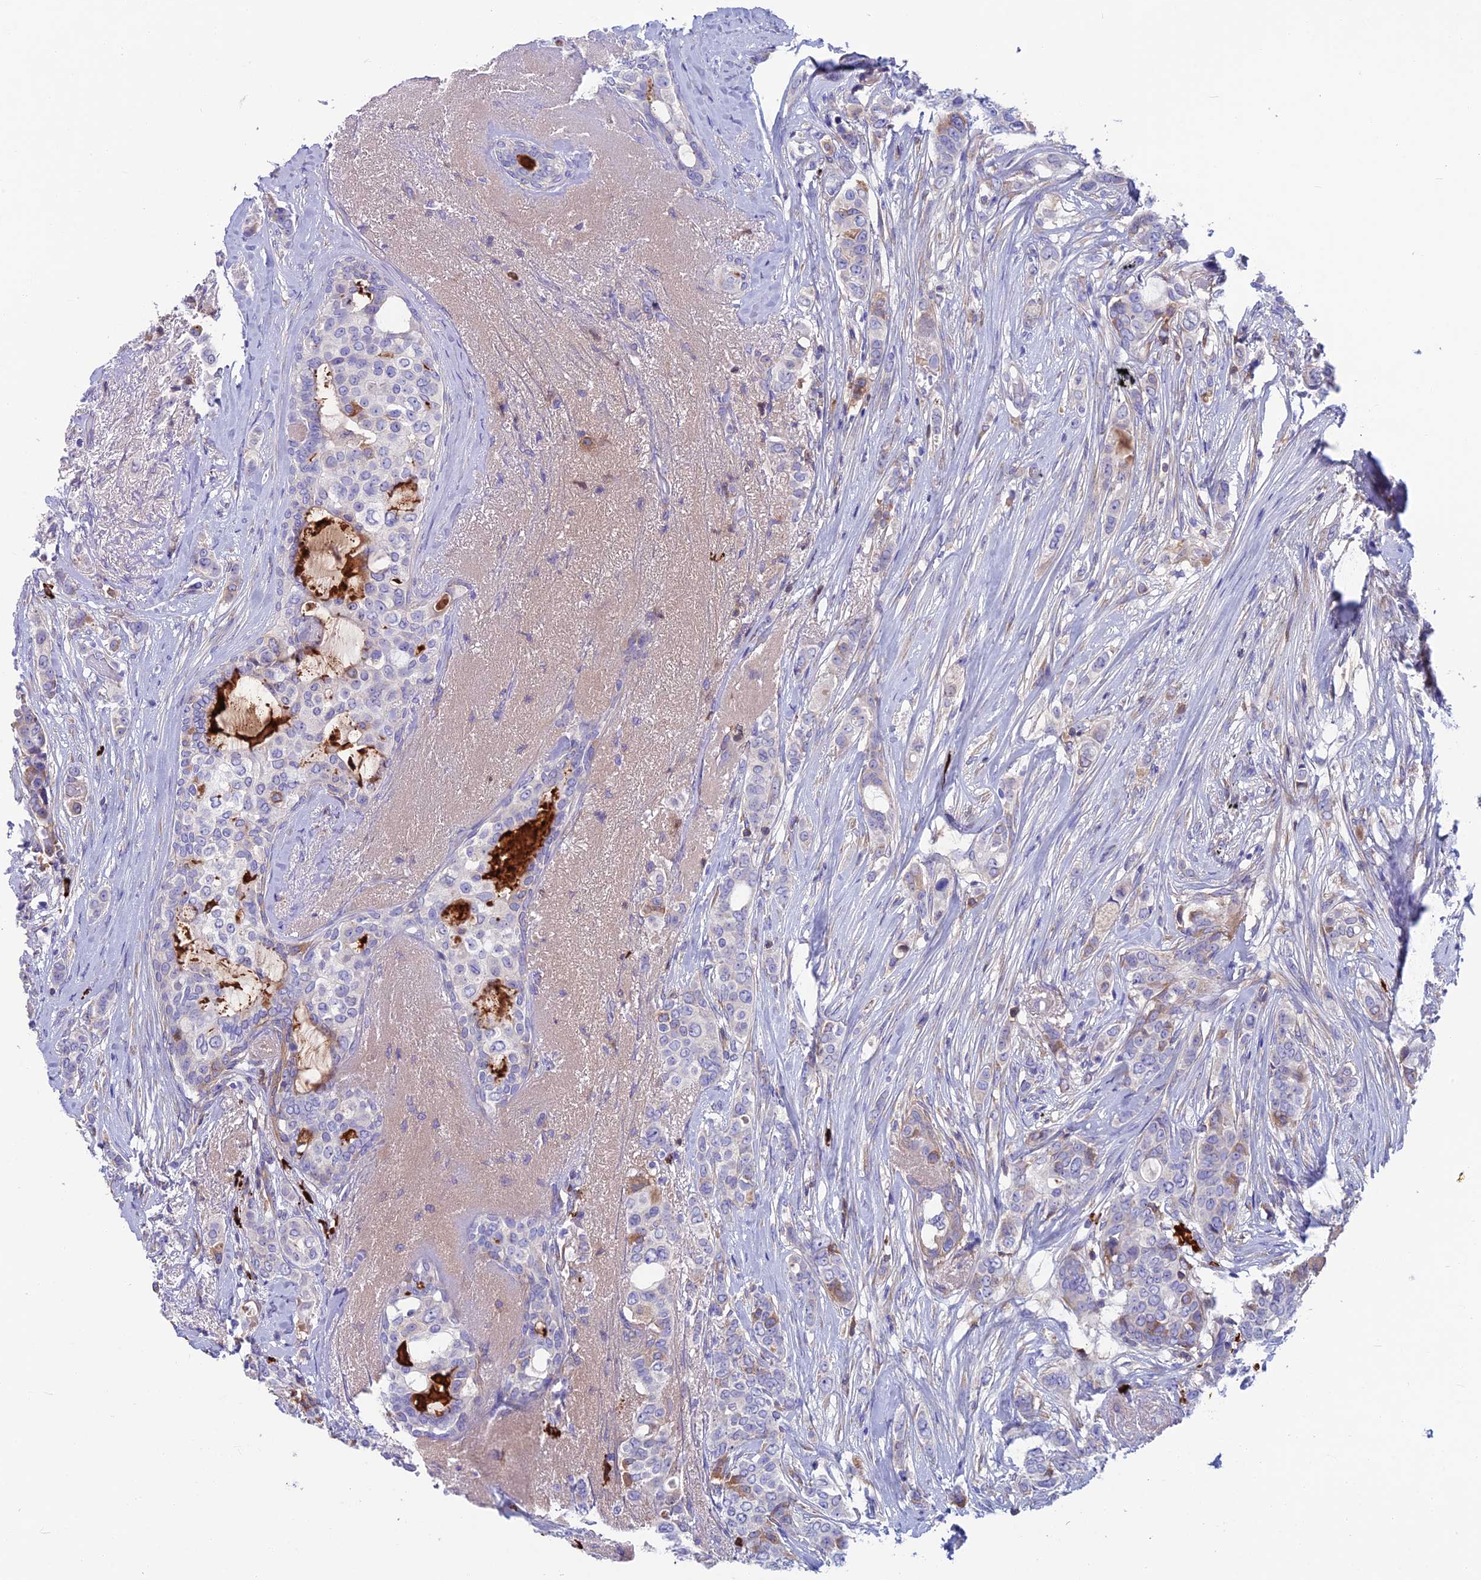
{"staining": {"intensity": "moderate", "quantity": "<25%", "location": "cytoplasmic/membranous"}, "tissue": "breast cancer", "cell_type": "Tumor cells", "image_type": "cancer", "snomed": [{"axis": "morphology", "description": "Lobular carcinoma"}, {"axis": "topography", "description": "Breast"}], "caption": "The histopathology image exhibits a brown stain indicating the presence of a protein in the cytoplasmic/membranous of tumor cells in lobular carcinoma (breast). Ihc stains the protein of interest in brown and the nuclei are stained blue.", "gene": "SNAP91", "patient": {"sex": "female", "age": 51}}